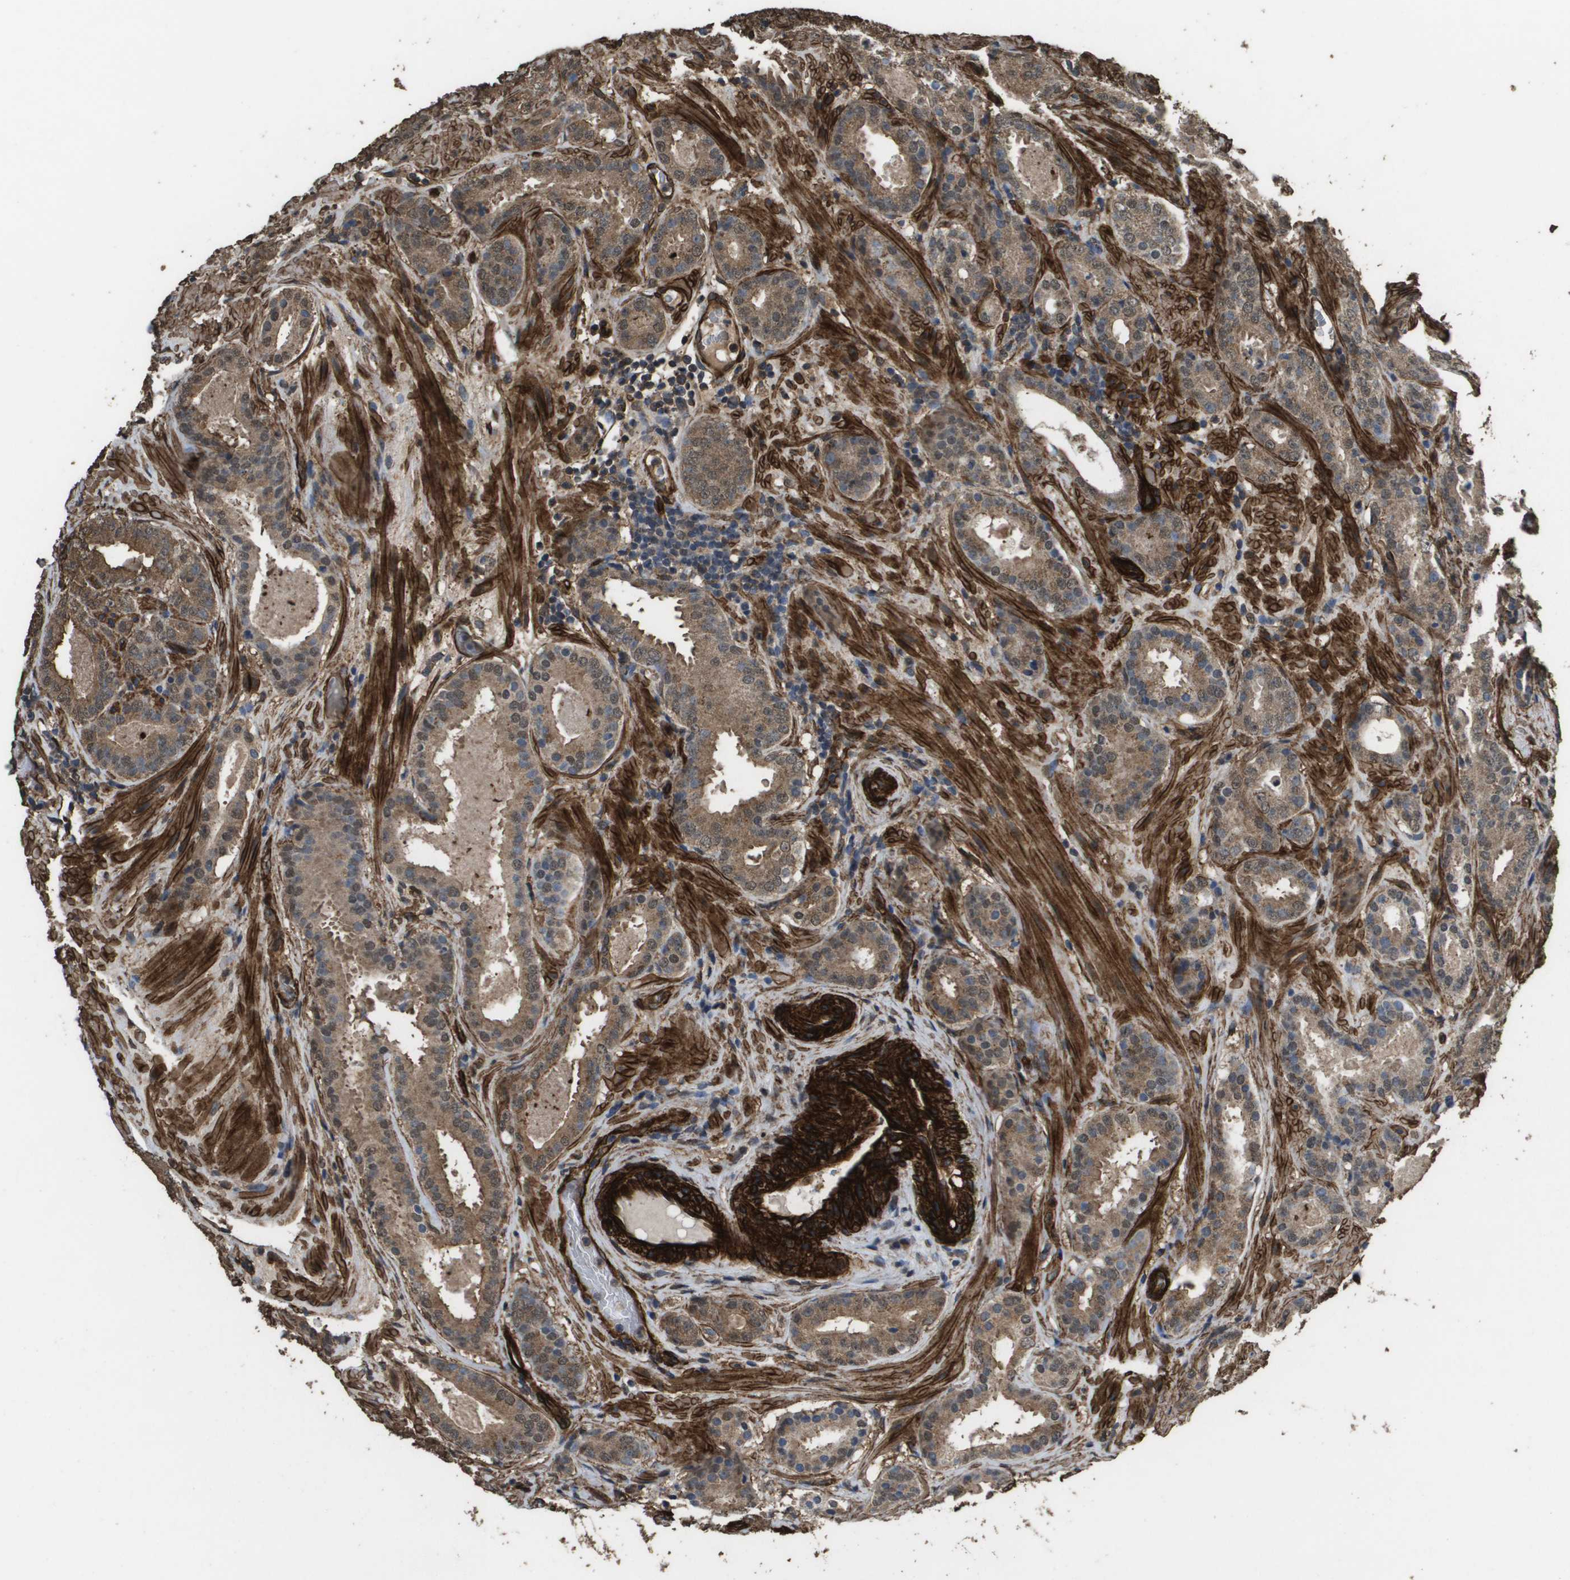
{"staining": {"intensity": "moderate", "quantity": ">75%", "location": "cytoplasmic/membranous,nuclear"}, "tissue": "prostate cancer", "cell_type": "Tumor cells", "image_type": "cancer", "snomed": [{"axis": "morphology", "description": "Adenocarcinoma, Low grade"}, {"axis": "topography", "description": "Prostate"}], "caption": "Protein analysis of adenocarcinoma (low-grade) (prostate) tissue displays moderate cytoplasmic/membranous and nuclear staining in approximately >75% of tumor cells.", "gene": "AAMP", "patient": {"sex": "male", "age": 69}}